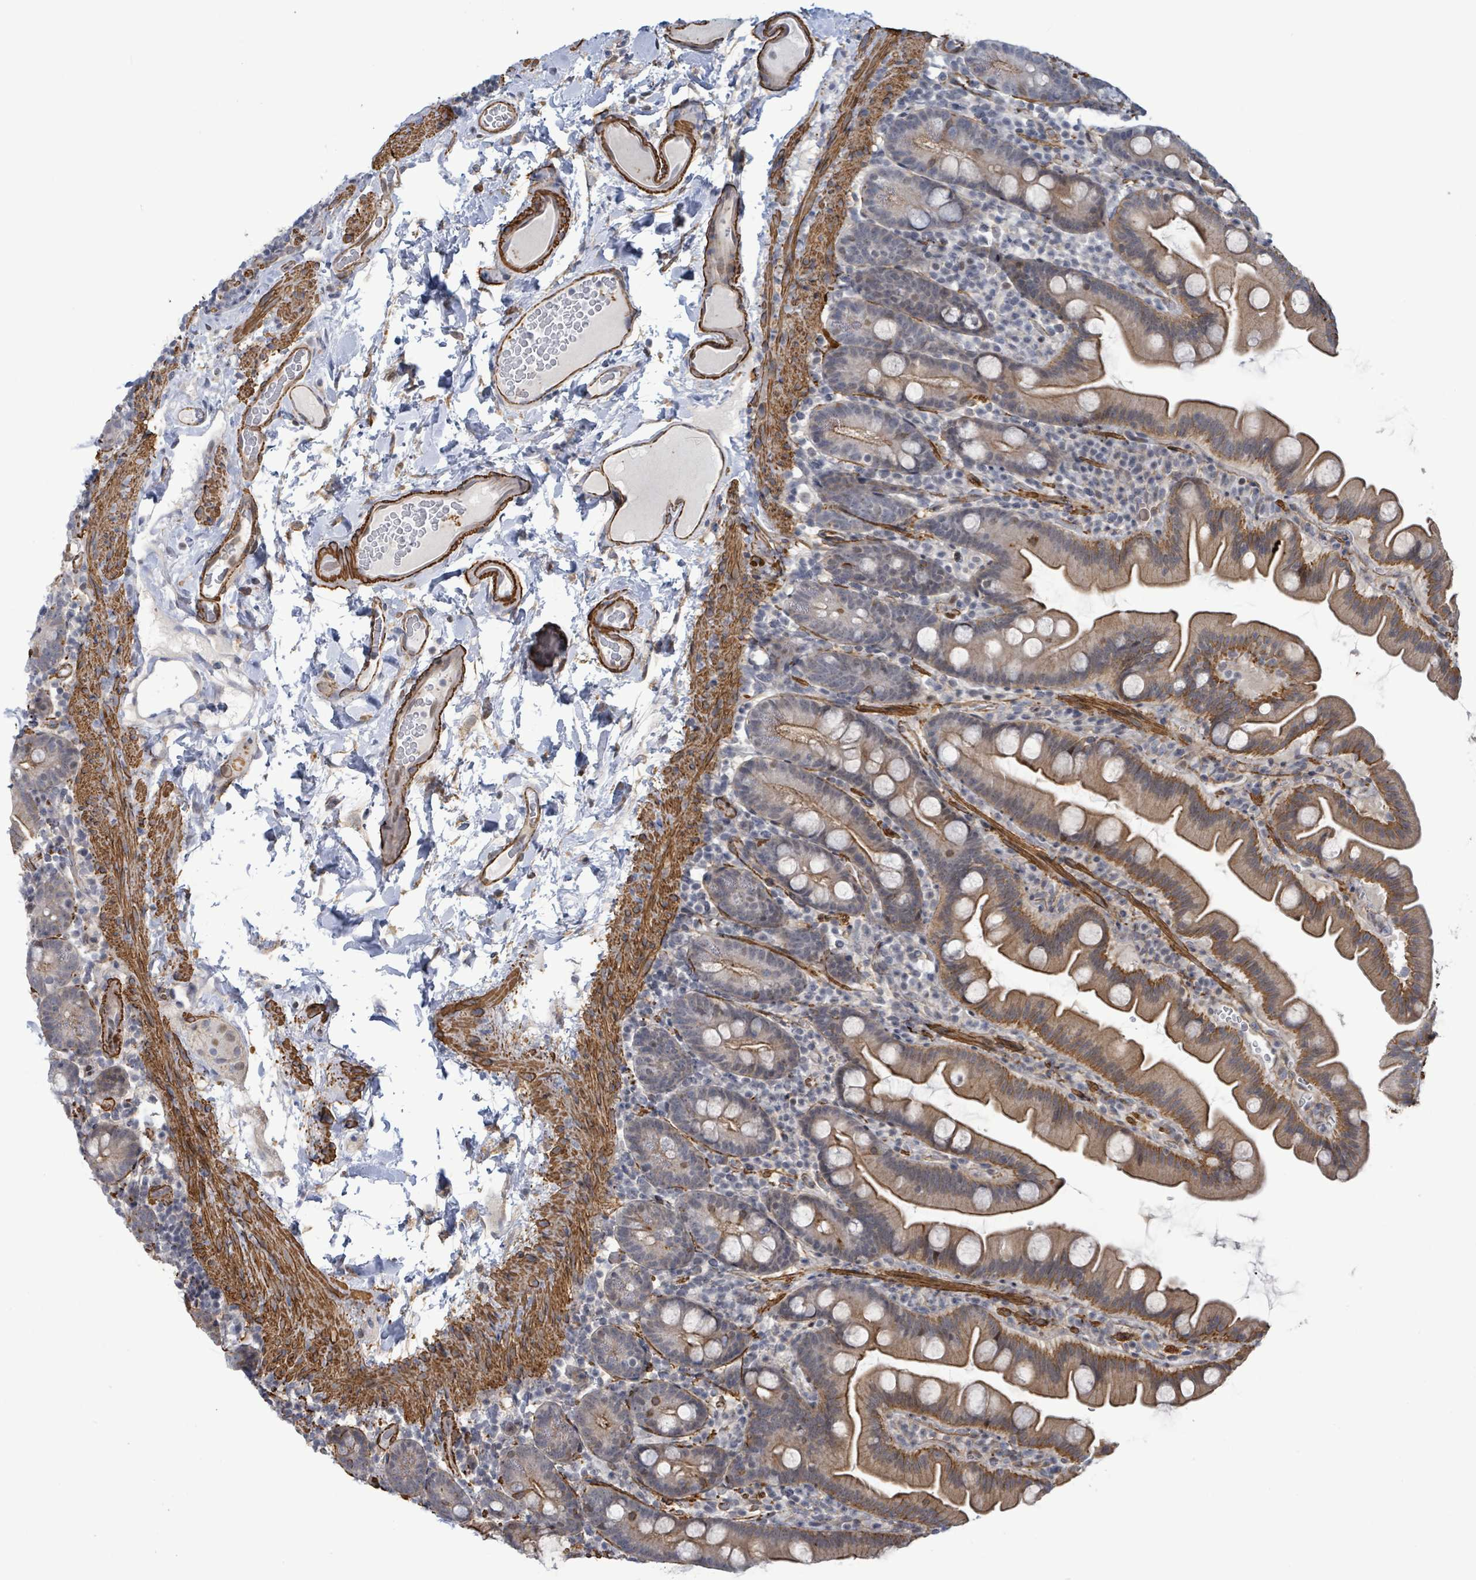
{"staining": {"intensity": "moderate", "quantity": ">75%", "location": "cytoplasmic/membranous"}, "tissue": "small intestine", "cell_type": "Glandular cells", "image_type": "normal", "snomed": [{"axis": "morphology", "description": "Normal tissue, NOS"}, {"axis": "topography", "description": "Small intestine"}], "caption": "The photomicrograph shows a brown stain indicating the presence of a protein in the cytoplasmic/membranous of glandular cells in small intestine. The protein is shown in brown color, while the nuclei are stained blue.", "gene": "DMRTC1B", "patient": {"sex": "female", "age": 68}}